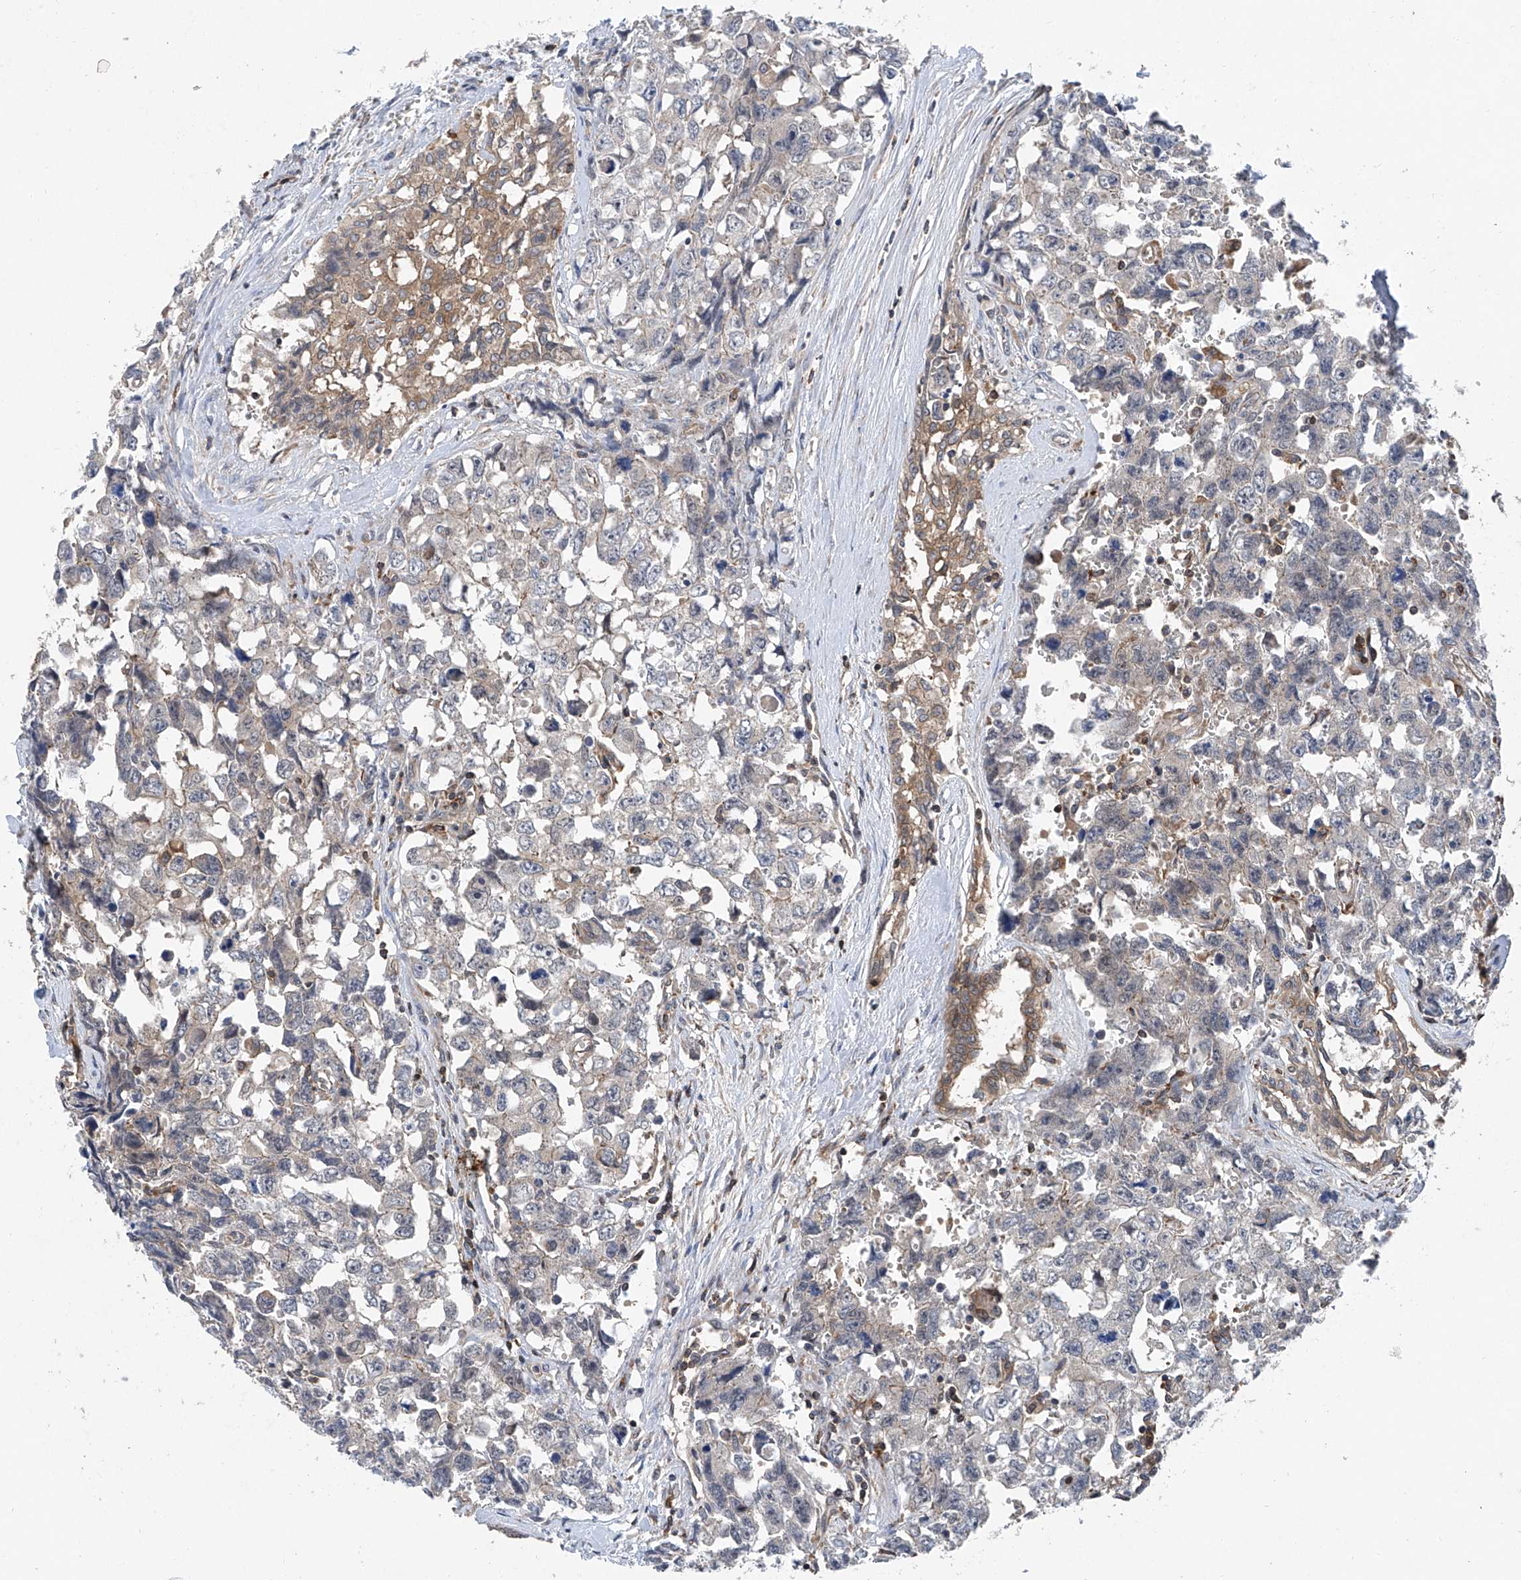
{"staining": {"intensity": "negative", "quantity": "none", "location": "none"}, "tissue": "testis cancer", "cell_type": "Tumor cells", "image_type": "cancer", "snomed": [{"axis": "morphology", "description": "Carcinoma, Embryonal, NOS"}, {"axis": "topography", "description": "Testis"}], "caption": "There is no significant expression in tumor cells of embryonal carcinoma (testis).", "gene": "TRIM38", "patient": {"sex": "male", "age": 31}}